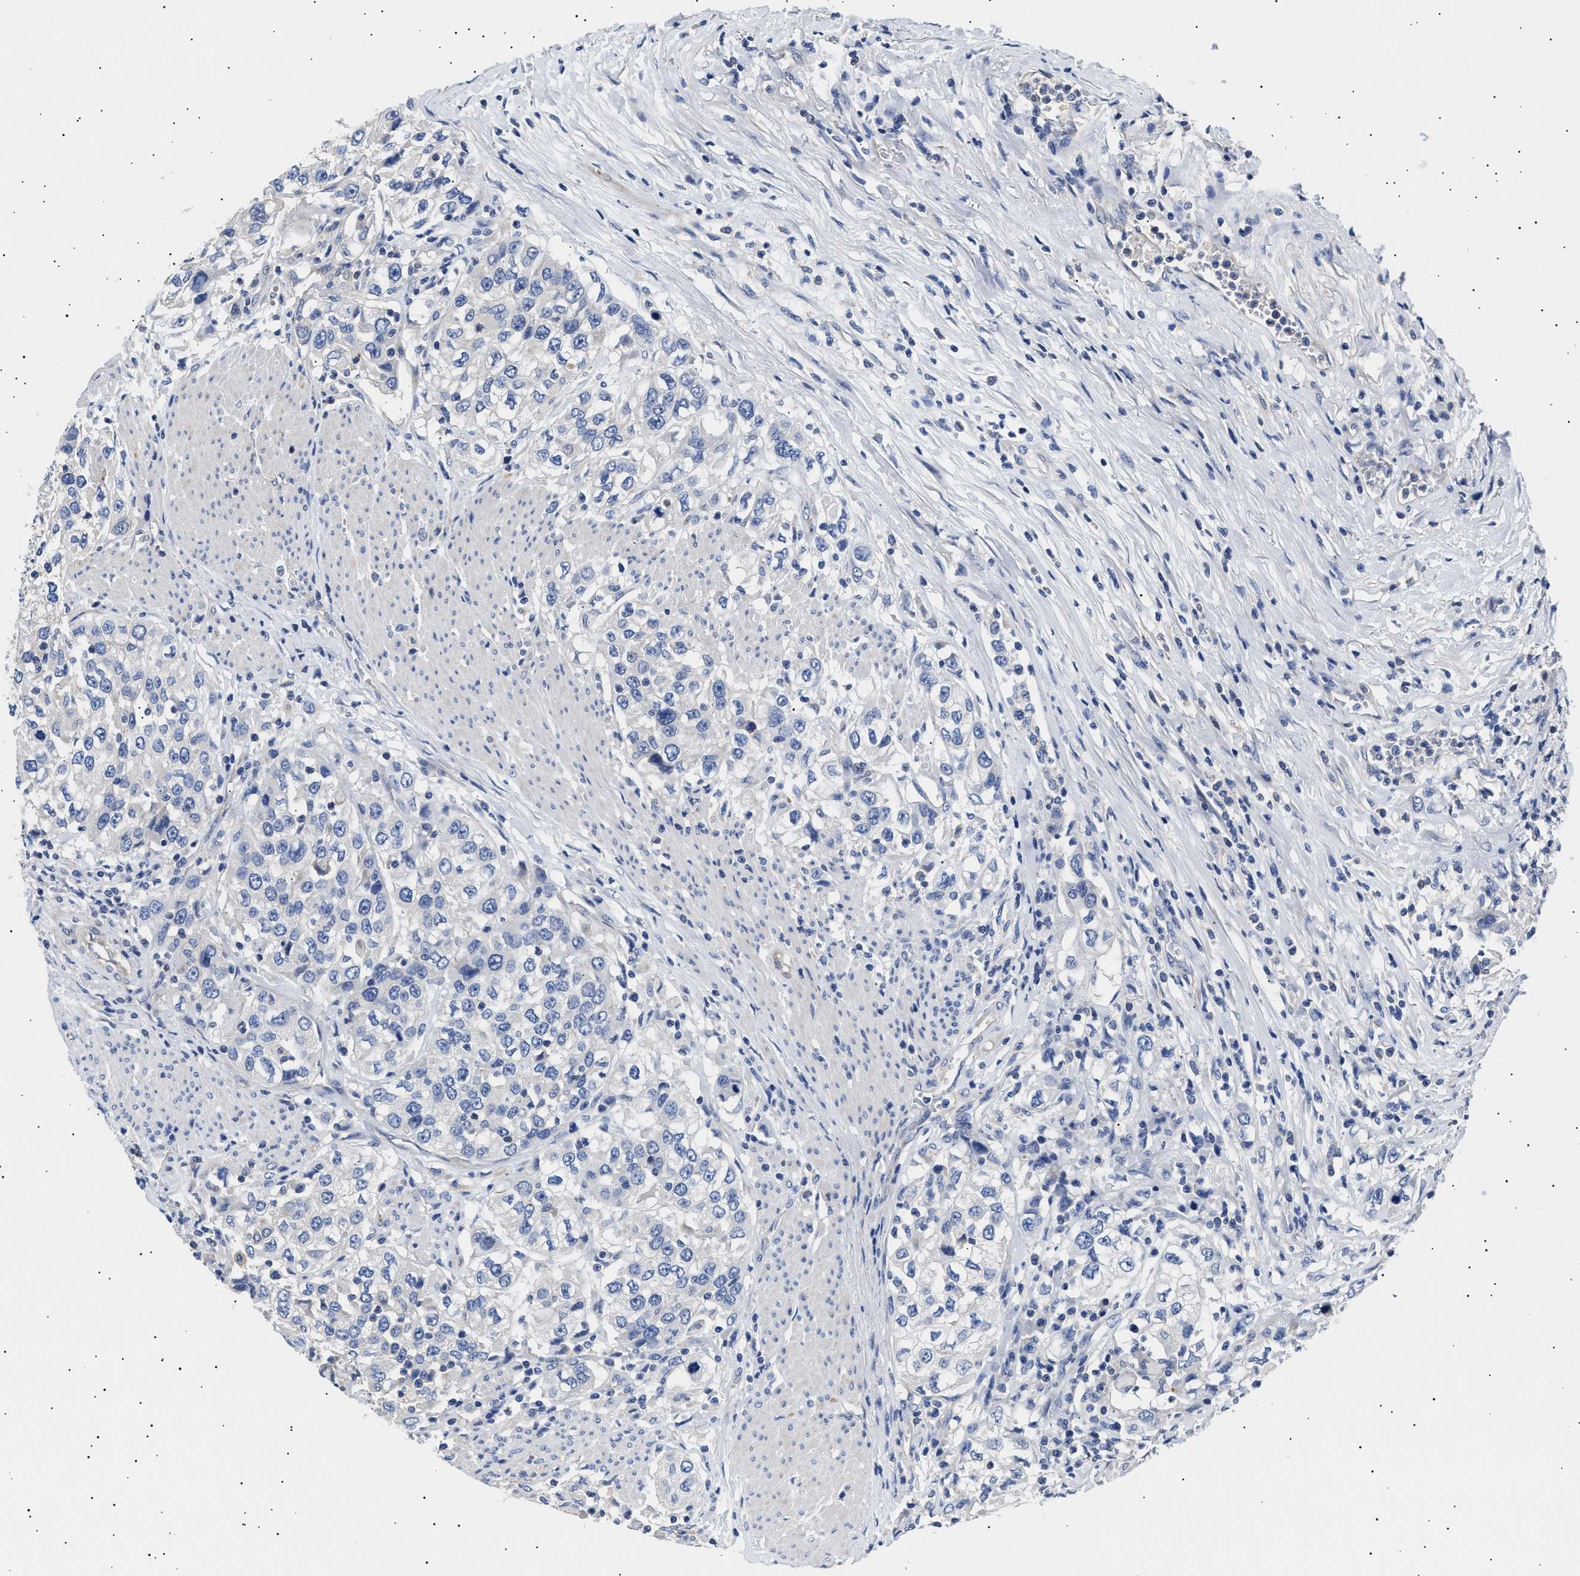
{"staining": {"intensity": "negative", "quantity": "none", "location": "none"}, "tissue": "urothelial cancer", "cell_type": "Tumor cells", "image_type": "cancer", "snomed": [{"axis": "morphology", "description": "Urothelial carcinoma, High grade"}, {"axis": "topography", "description": "Urinary bladder"}], "caption": "A micrograph of human high-grade urothelial carcinoma is negative for staining in tumor cells.", "gene": "HEMGN", "patient": {"sex": "female", "age": 80}}